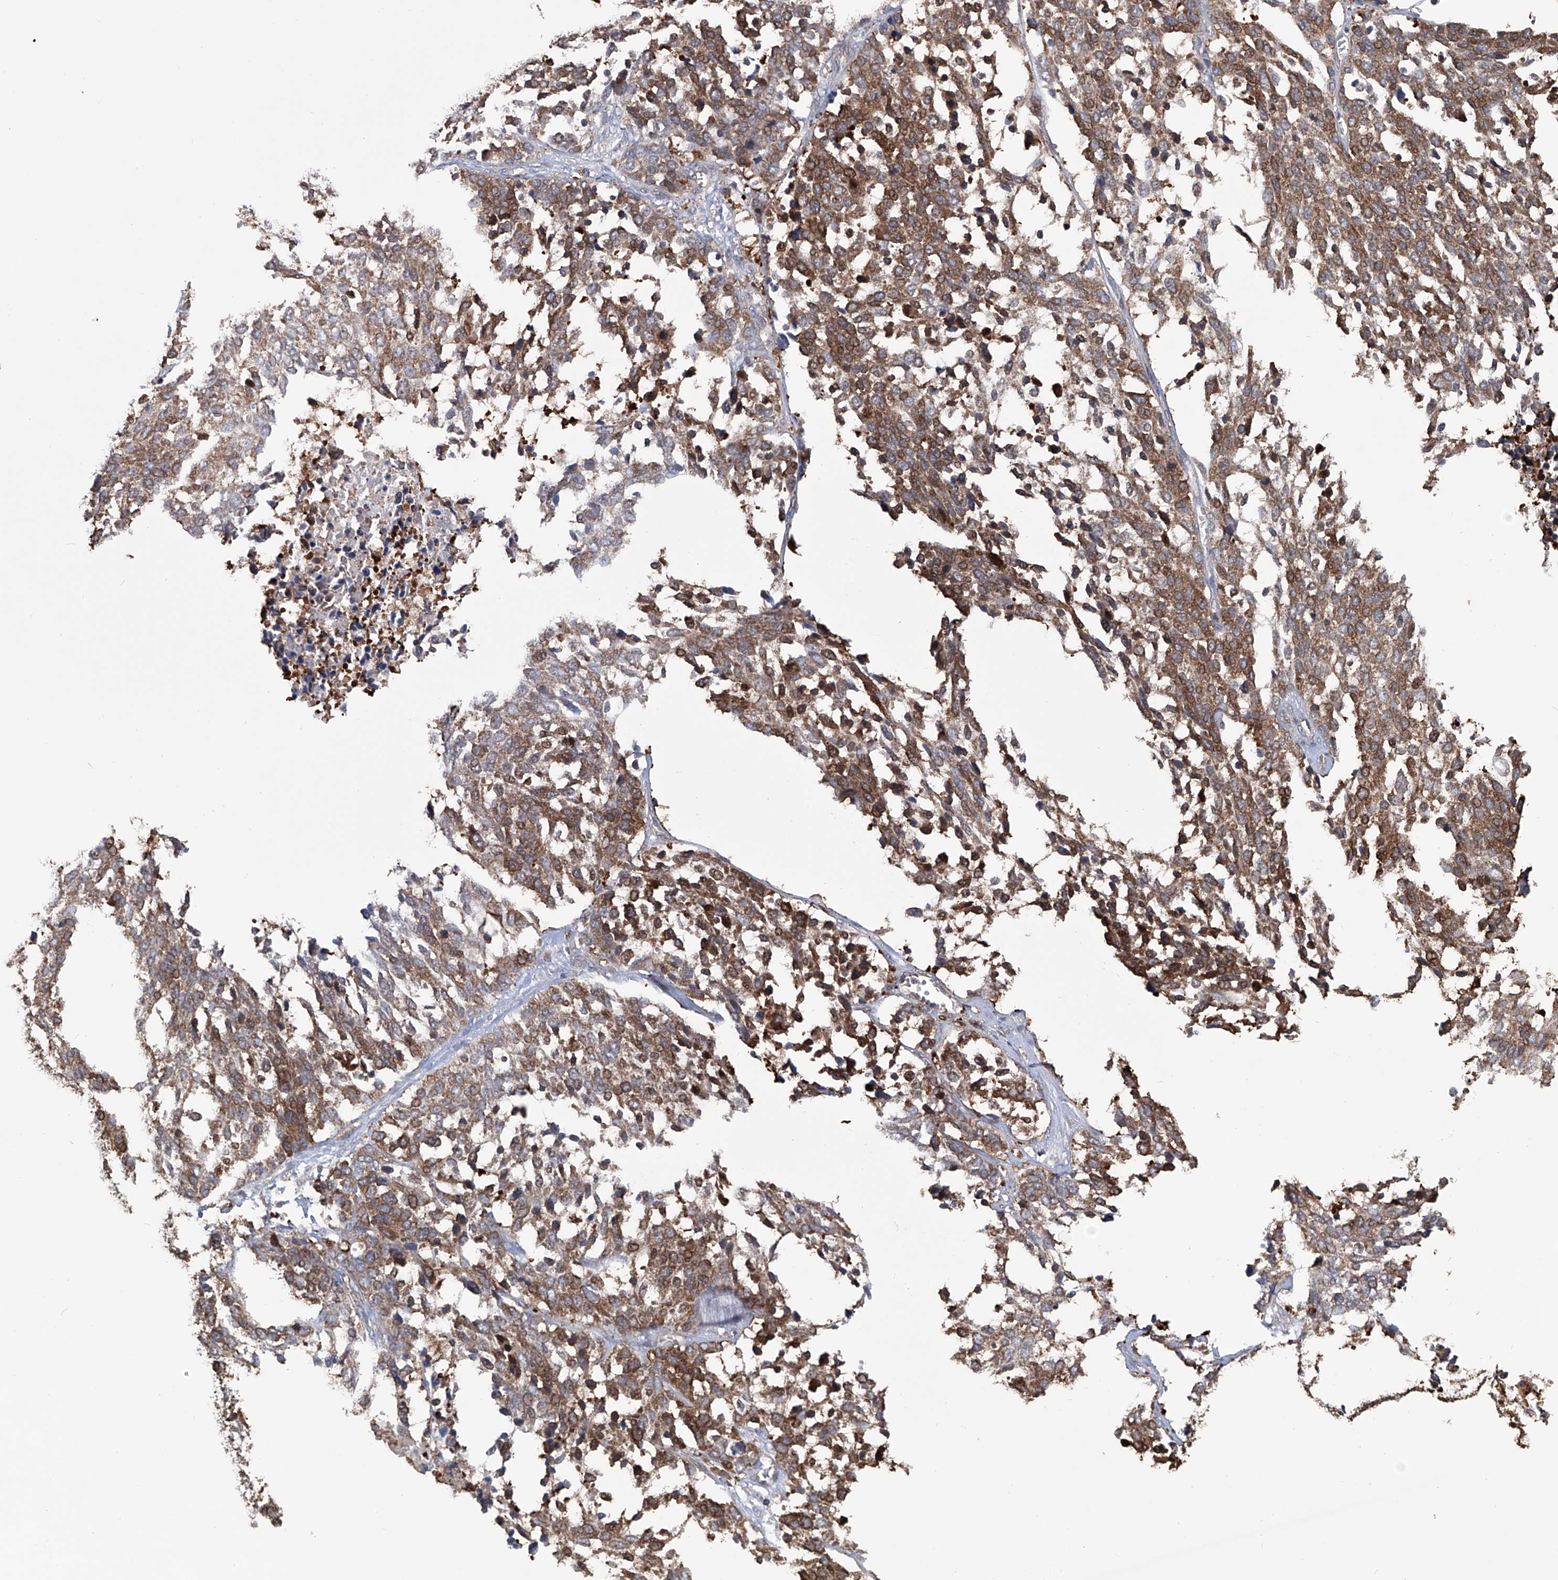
{"staining": {"intensity": "moderate", "quantity": ">75%", "location": "cytoplasmic/membranous"}, "tissue": "ovarian cancer", "cell_type": "Tumor cells", "image_type": "cancer", "snomed": [{"axis": "morphology", "description": "Cystadenocarcinoma, serous, NOS"}, {"axis": "topography", "description": "Ovary"}], "caption": "This is an image of immunohistochemistry staining of serous cystadenocarcinoma (ovarian), which shows moderate expression in the cytoplasmic/membranous of tumor cells.", "gene": "NUDT17", "patient": {"sex": "female", "age": 44}}